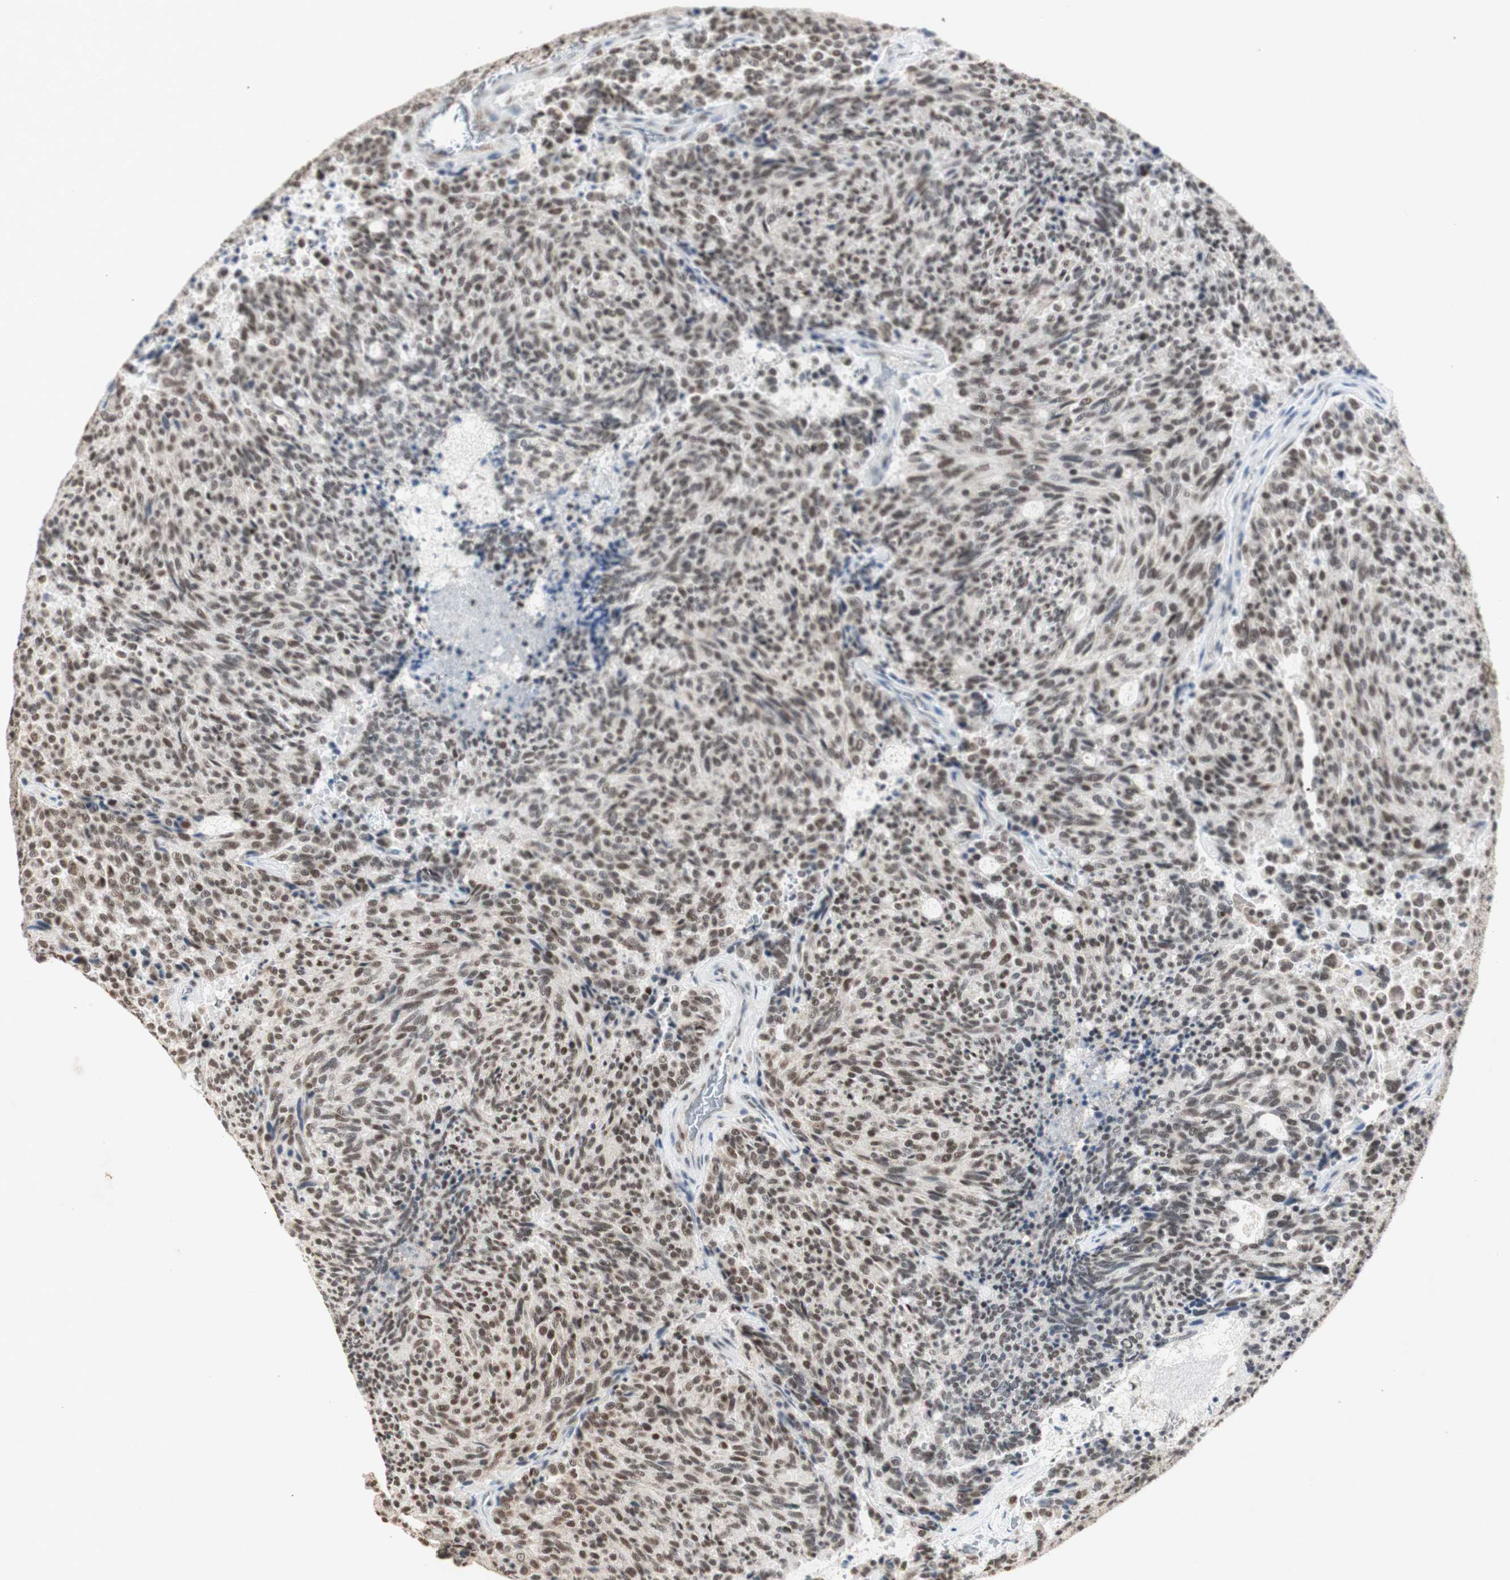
{"staining": {"intensity": "moderate", "quantity": ">75%", "location": "nuclear"}, "tissue": "carcinoid", "cell_type": "Tumor cells", "image_type": "cancer", "snomed": [{"axis": "morphology", "description": "Carcinoid, malignant, NOS"}, {"axis": "topography", "description": "Pancreas"}], "caption": "Immunohistochemical staining of carcinoid (malignant) demonstrates medium levels of moderate nuclear protein staining in about >75% of tumor cells. Immunohistochemistry (ihc) stains the protein of interest in brown and the nuclei are stained blue.", "gene": "SNRPB", "patient": {"sex": "female", "age": 54}}